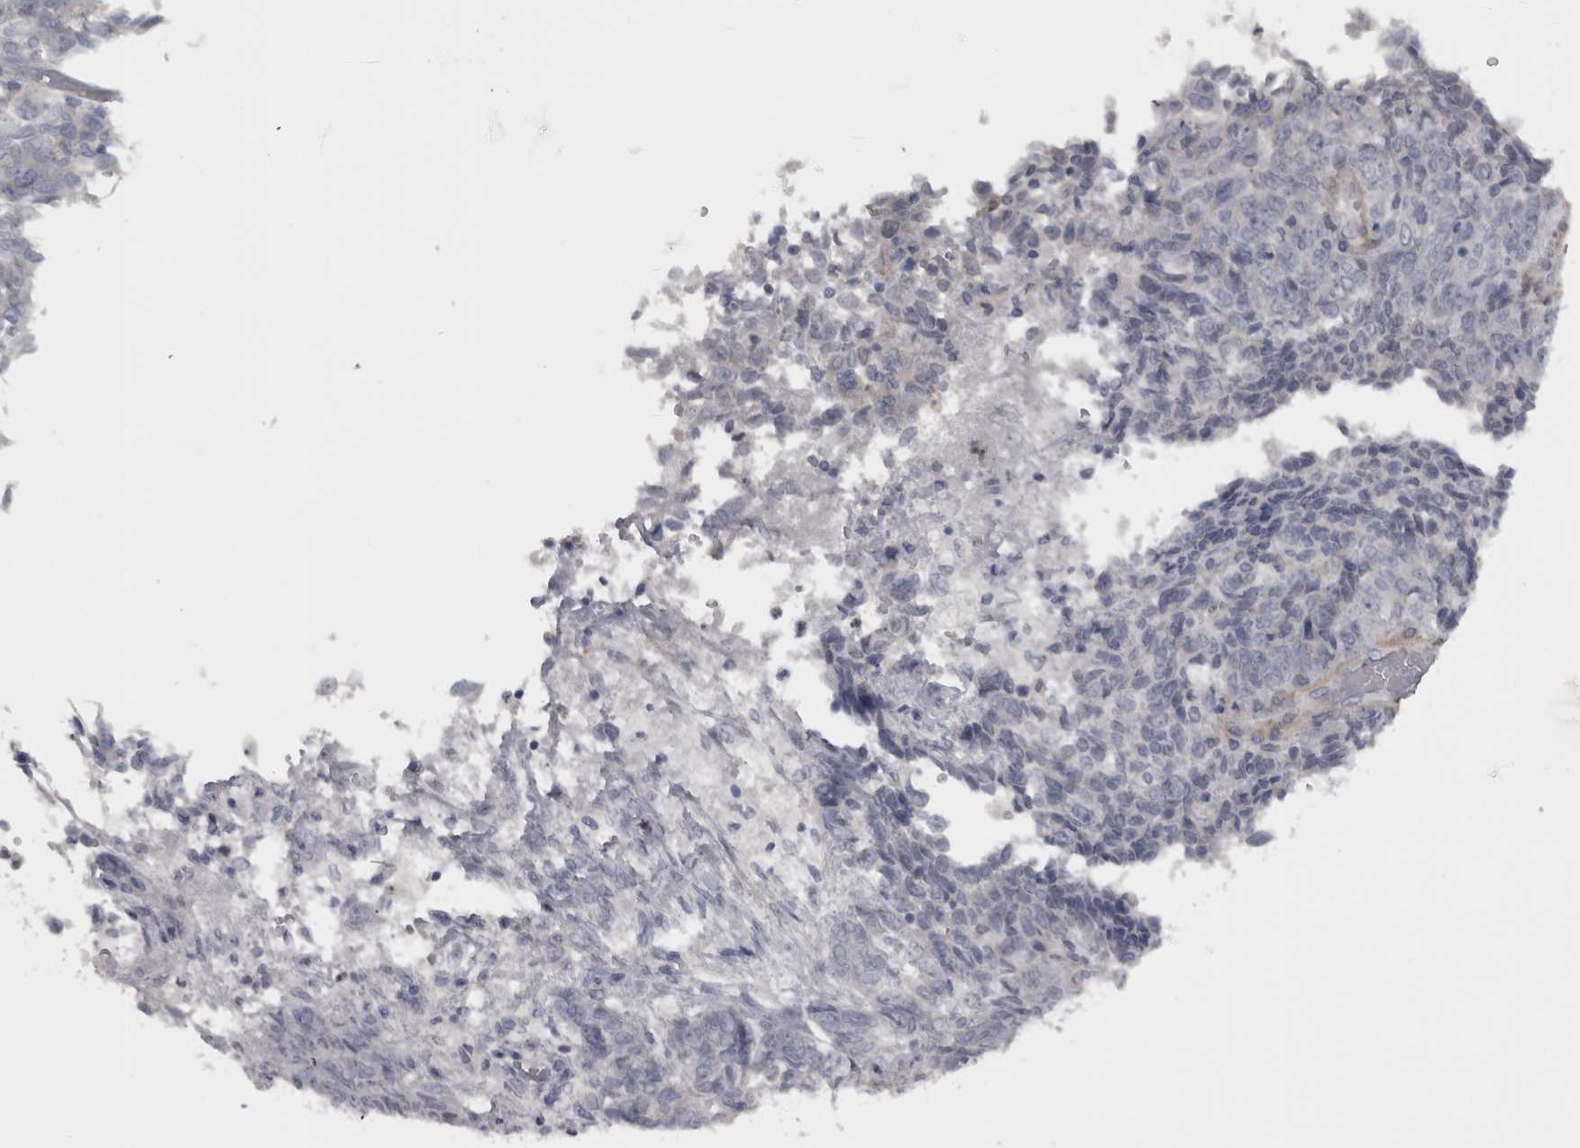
{"staining": {"intensity": "negative", "quantity": "none", "location": "none"}, "tissue": "endometrial cancer", "cell_type": "Tumor cells", "image_type": "cancer", "snomed": [{"axis": "morphology", "description": "Adenocarcinoma, NOS"}, {"axis": "topography", "description": "Endometrium"}], "caption": "DAB immunohistochemical staining of human endometrial adenocarcinoma exhibits no significant expression in tumor cells. Nuclei are stained in blue.", "gene": "PPP1R12B", "patient": {"sex": "female", "age": 80}}